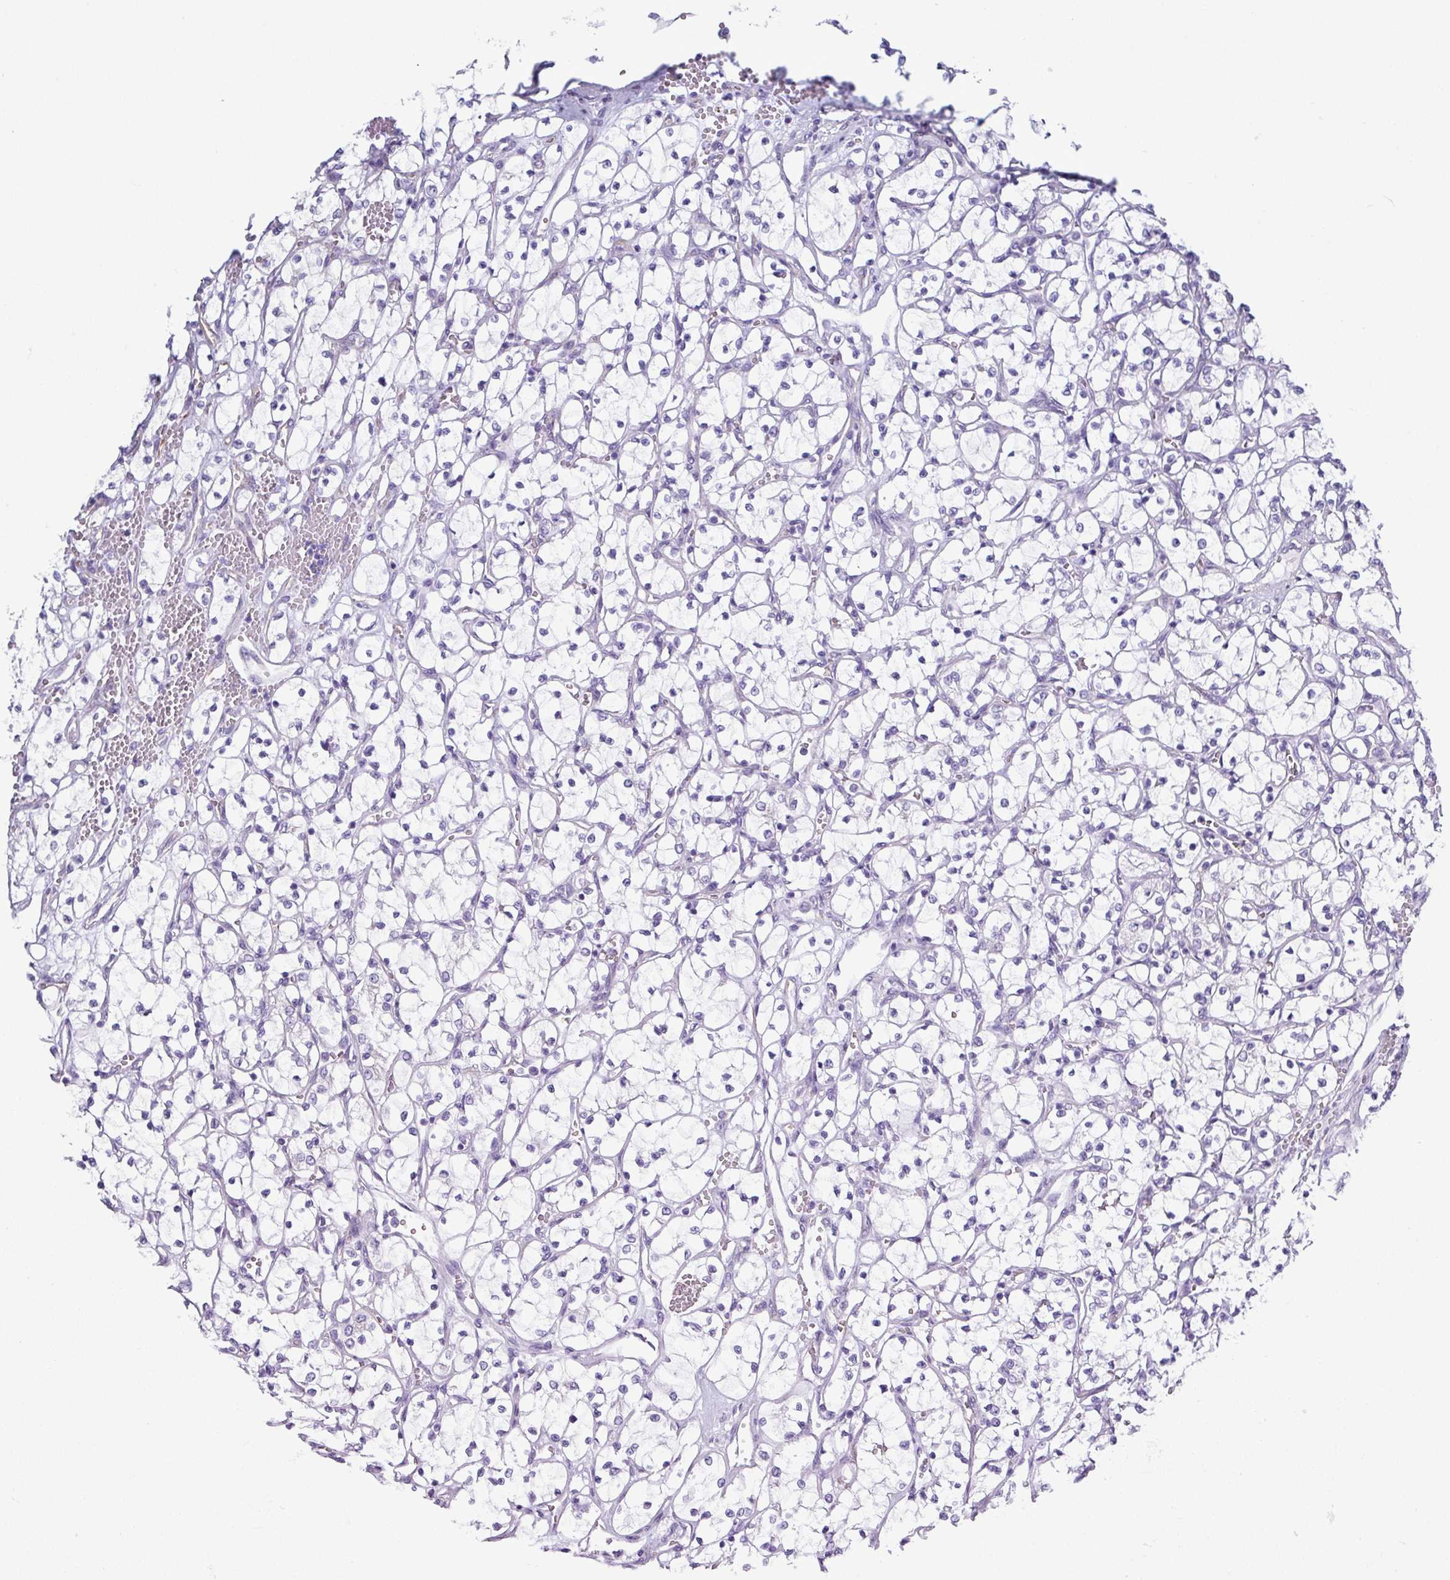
{"staining": {"intensity": "negative", "quantity": "none", "location": "none"}, "tissue": "renal cancer", "cell_type": "Tumor cells", "image_type": "cancer", "snomed": [{"axis": "morphology", "description": "Adenocarcinoma, NOS"}, {"axis": "topography", "description": "Kidney"}], "caption": "IHC photomicrograph of neoplastic tissue: renal adenocarcinoma stained with DAB shows no significant protein positivity in tumor cells. (DAB (3,3'-diaminobenzidine) IHC with hematoxylin counter stain).", "gene": "ABCC5", "patient": {"sex": "female", "age": 69}}